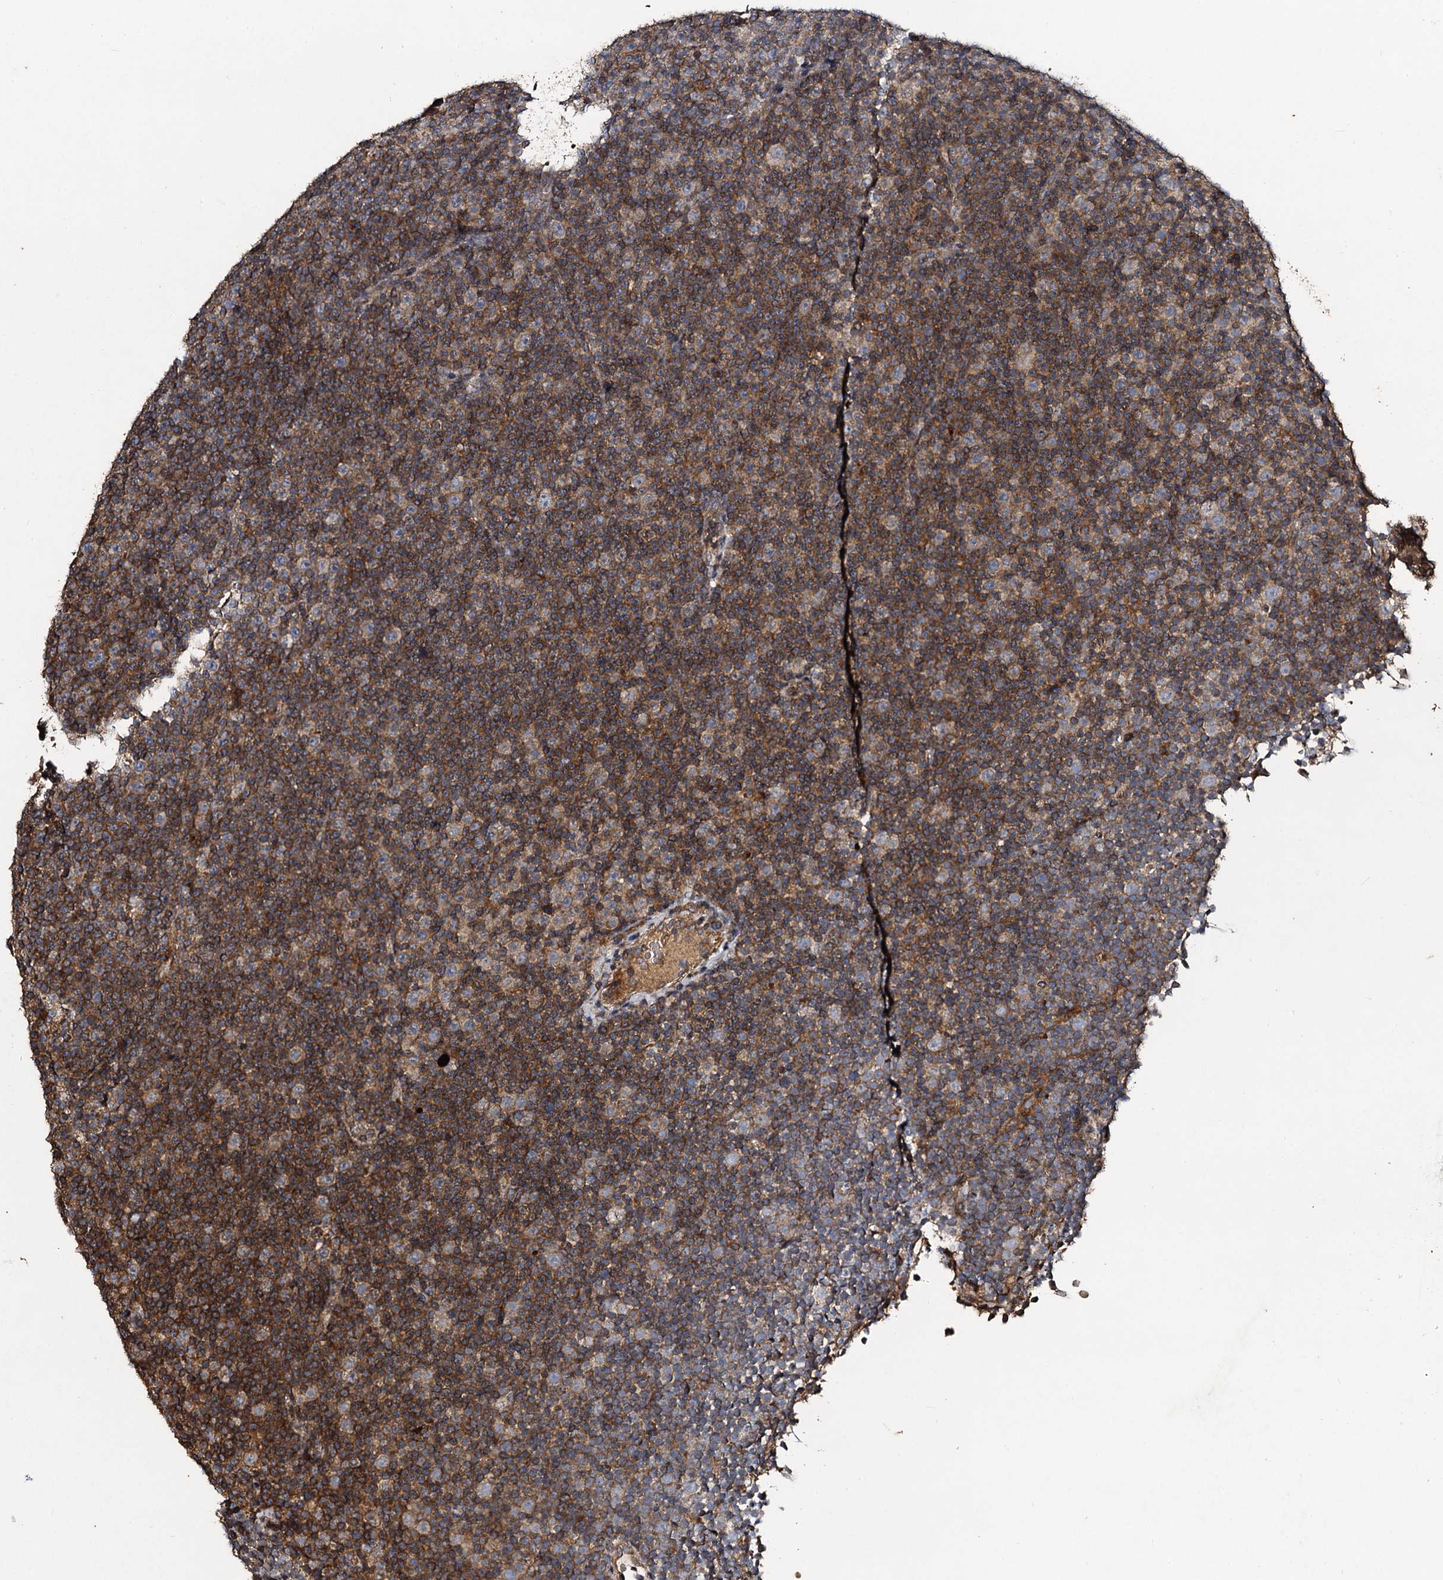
{"staining": {"intensity": "moderate", "quantity": "25%-75%", "location": "cytoplasmic/membranous"}, "tissue": "lymphoma", "cell_type": "Tumor cells", "image_type": "cancer", "snomed": [{"axis": "morphology", "description": "Malignant lymphoma, non-Hodgkin's type, Low grade"}, {"axis": "topography", "description": "Lymph node"}], "caption": "Tumor cells show medium levels of moderate cytoplasmic/membranous staining in approximately 25%-75% of cells in human malignant lymphoma, non-Hodgkin's type (low-grade). (brown staining indicates protein expression, while blue staining denotes nuclei).", "gene": "NOTCH2NLA", "patient": {"sex": "female", "age": 67}}